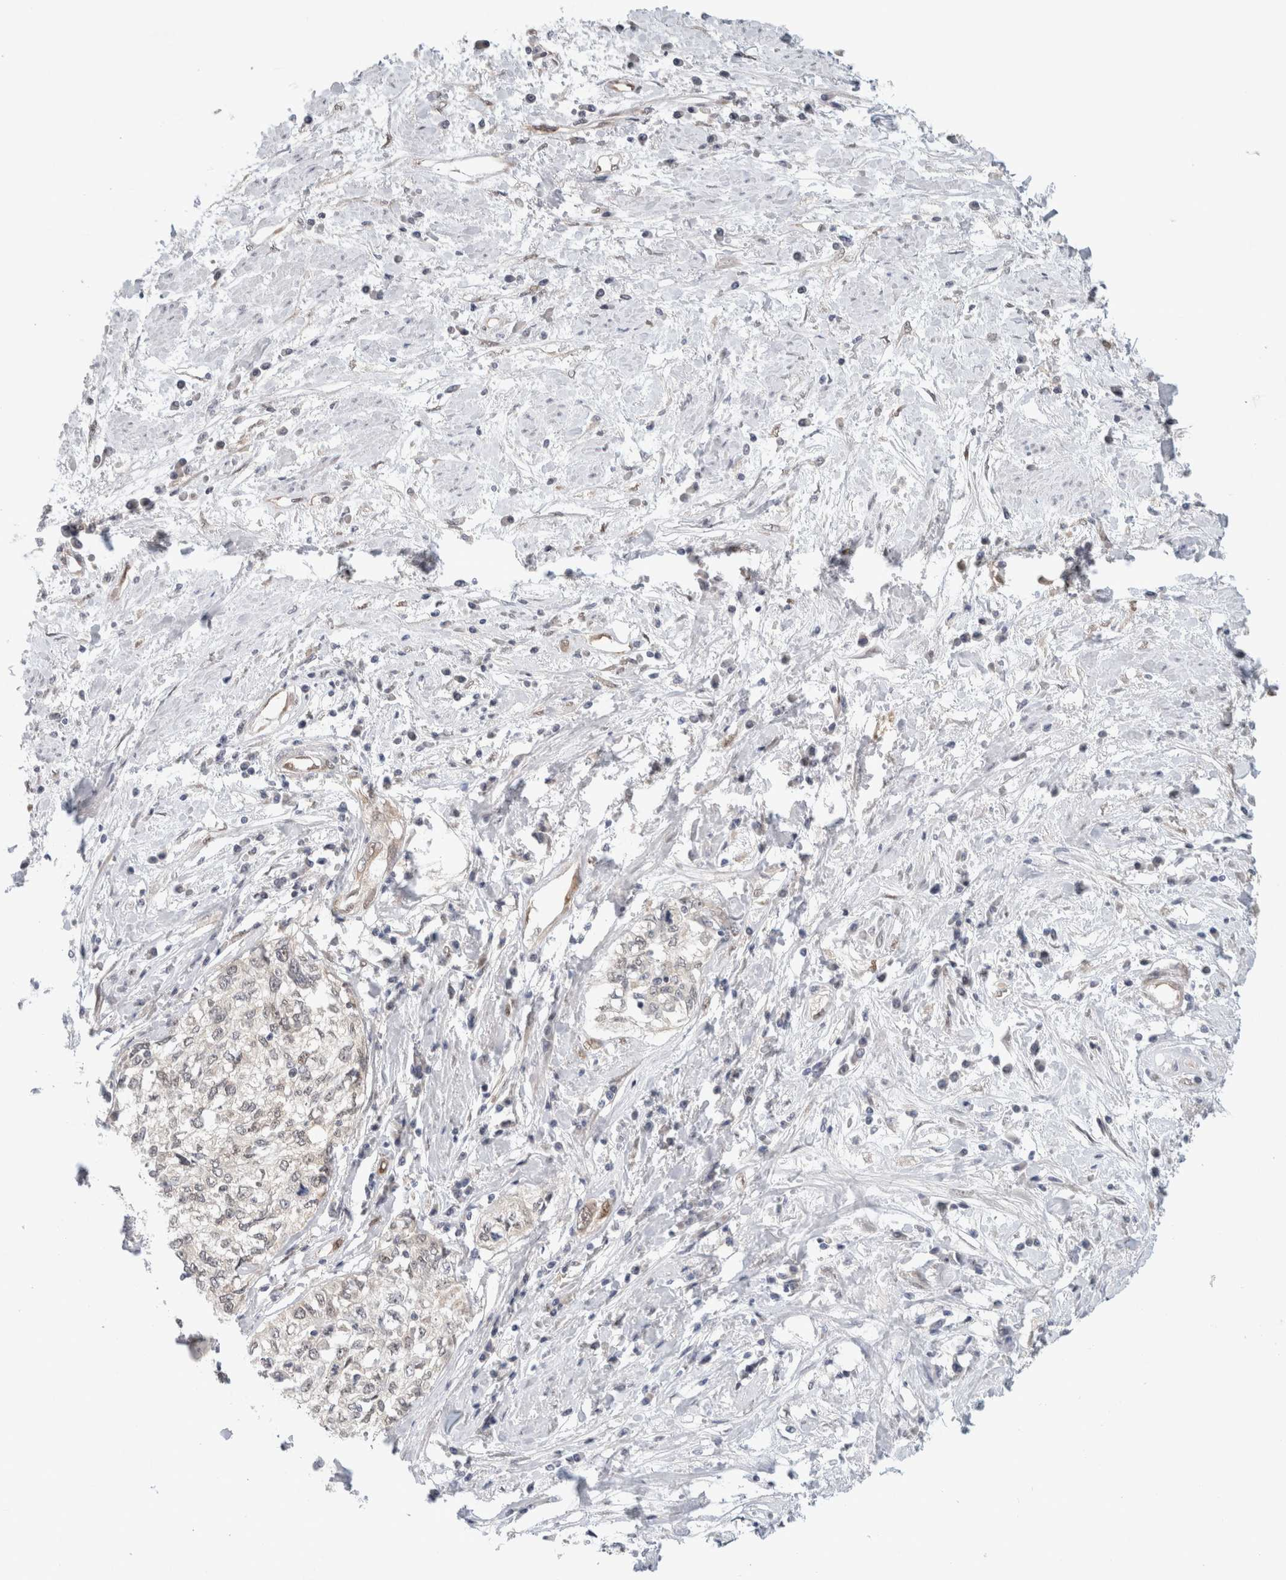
{"staining": {"intensity": "negative", "quantity": "none", "location": "none"}, "tissue": "cervical cancer", "cell_type": "Tumor cells", "image_type": "cancer", "snomed": [{"axis": "morphology", "description": "Squamous cell carcinoma, NOS"}, {"axis": "topography", "description": "Cervix"}], "caption": "A photomicrograph of cervical cancer stained for a protein exhibits no brown staining in tumor cells. (Stains: DAB immunohistochemistry (IHC) with hematoxylin counter stain, Microscopy: brightfield microscopy at high magnification).", "gene": "EIF4G3", "patient": {"sex": "female", "age": 57}}